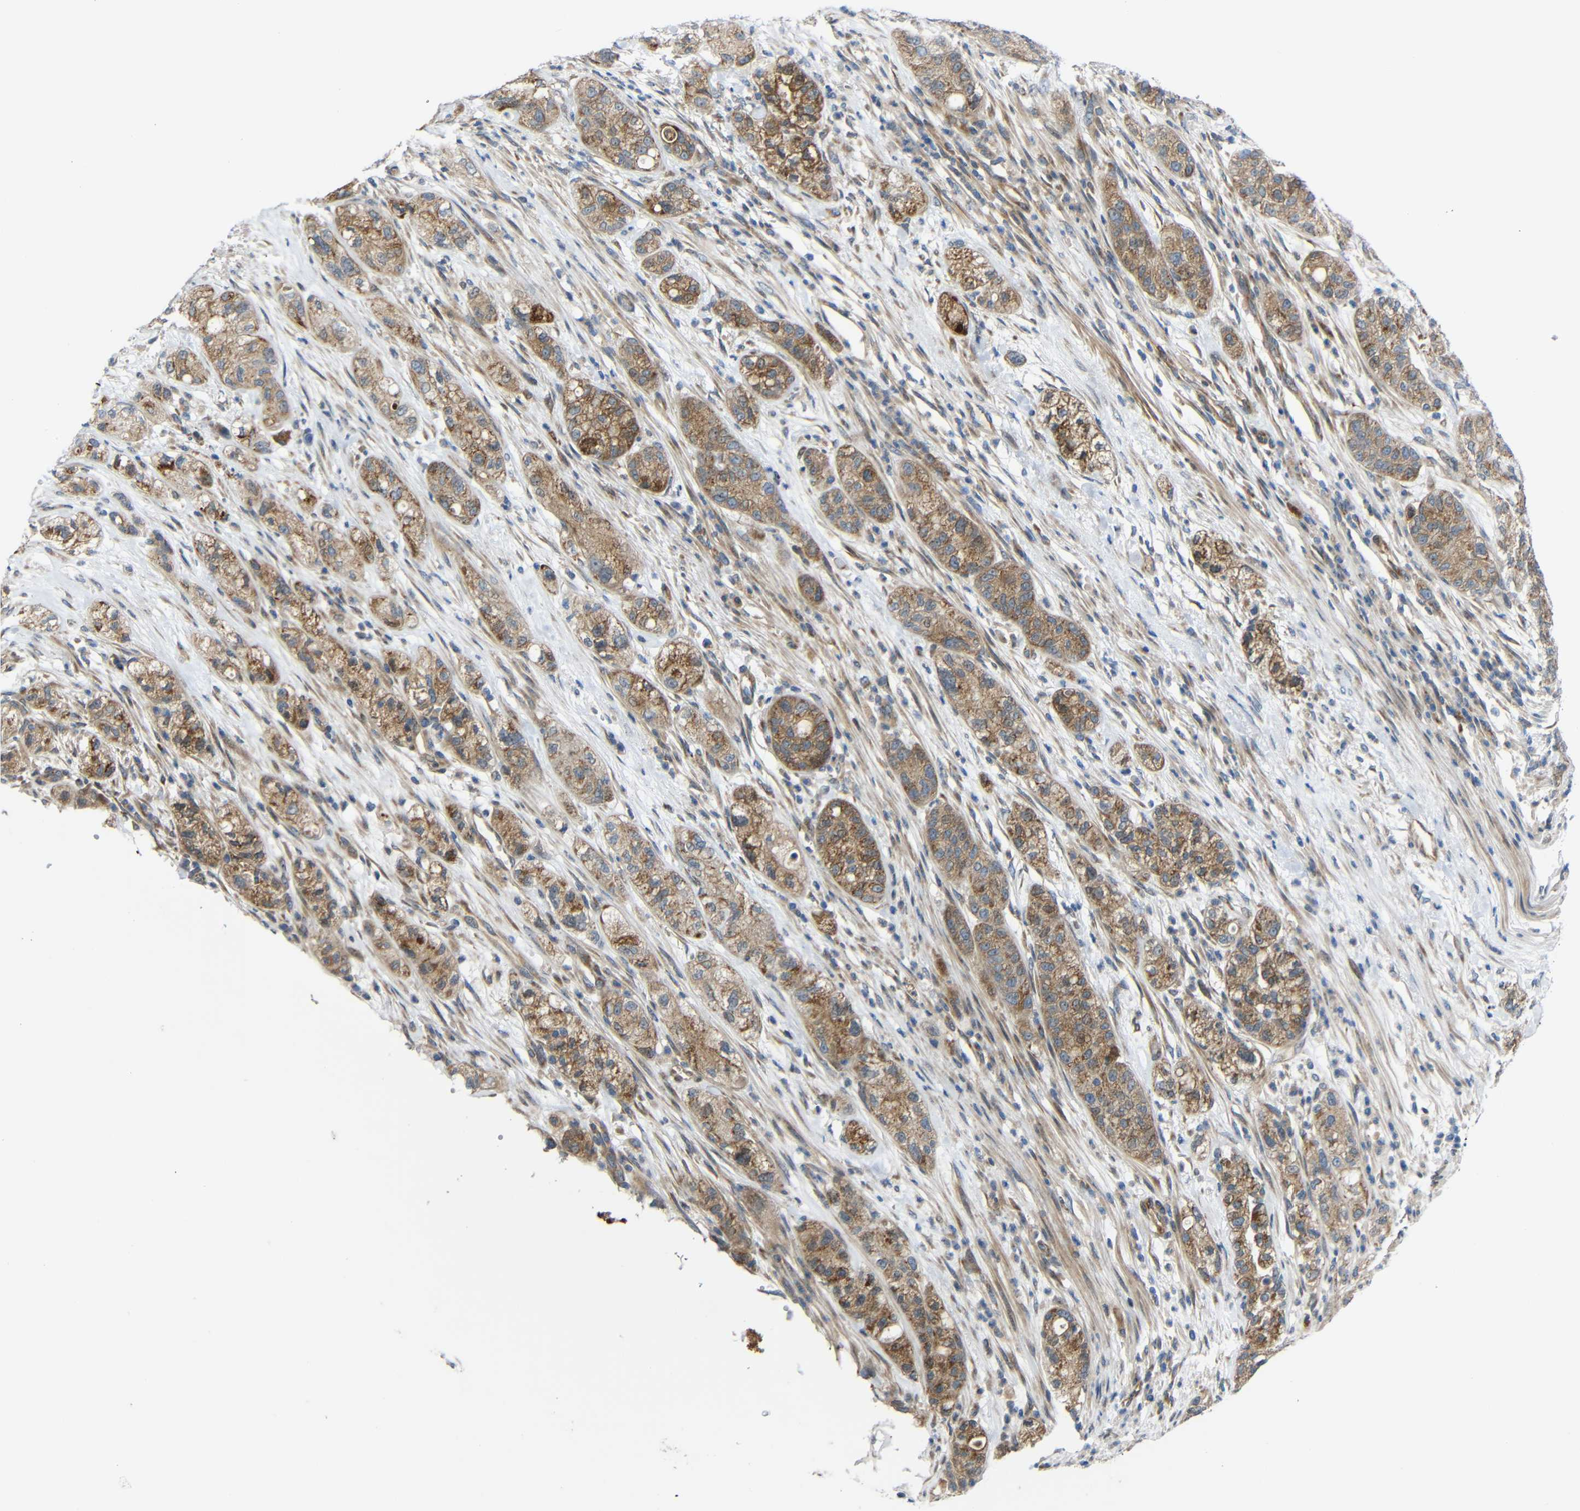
{"staining": {"intensity": "moderate", "quantity": ">75%", "location": "cytoplasmic/membranous"}, "tissue": "pancreatic cancer", "cell_type": "Tumor cells", "image_type": "cancer", "snomed": [{"axis": "morphology", "description": "Adenocarcinoma, NOS"}, {"axis": "topography", "description": "Pancreas"}], "caption": "Approximately >75% of tumor cells in pancreatic cancer exhibit moderate cytoplasmic/membranous protein staining as visualized by brown immunohistochemical staining.", "gene": "TMEM25", "patient": {"sex": "female", "age": 78}}